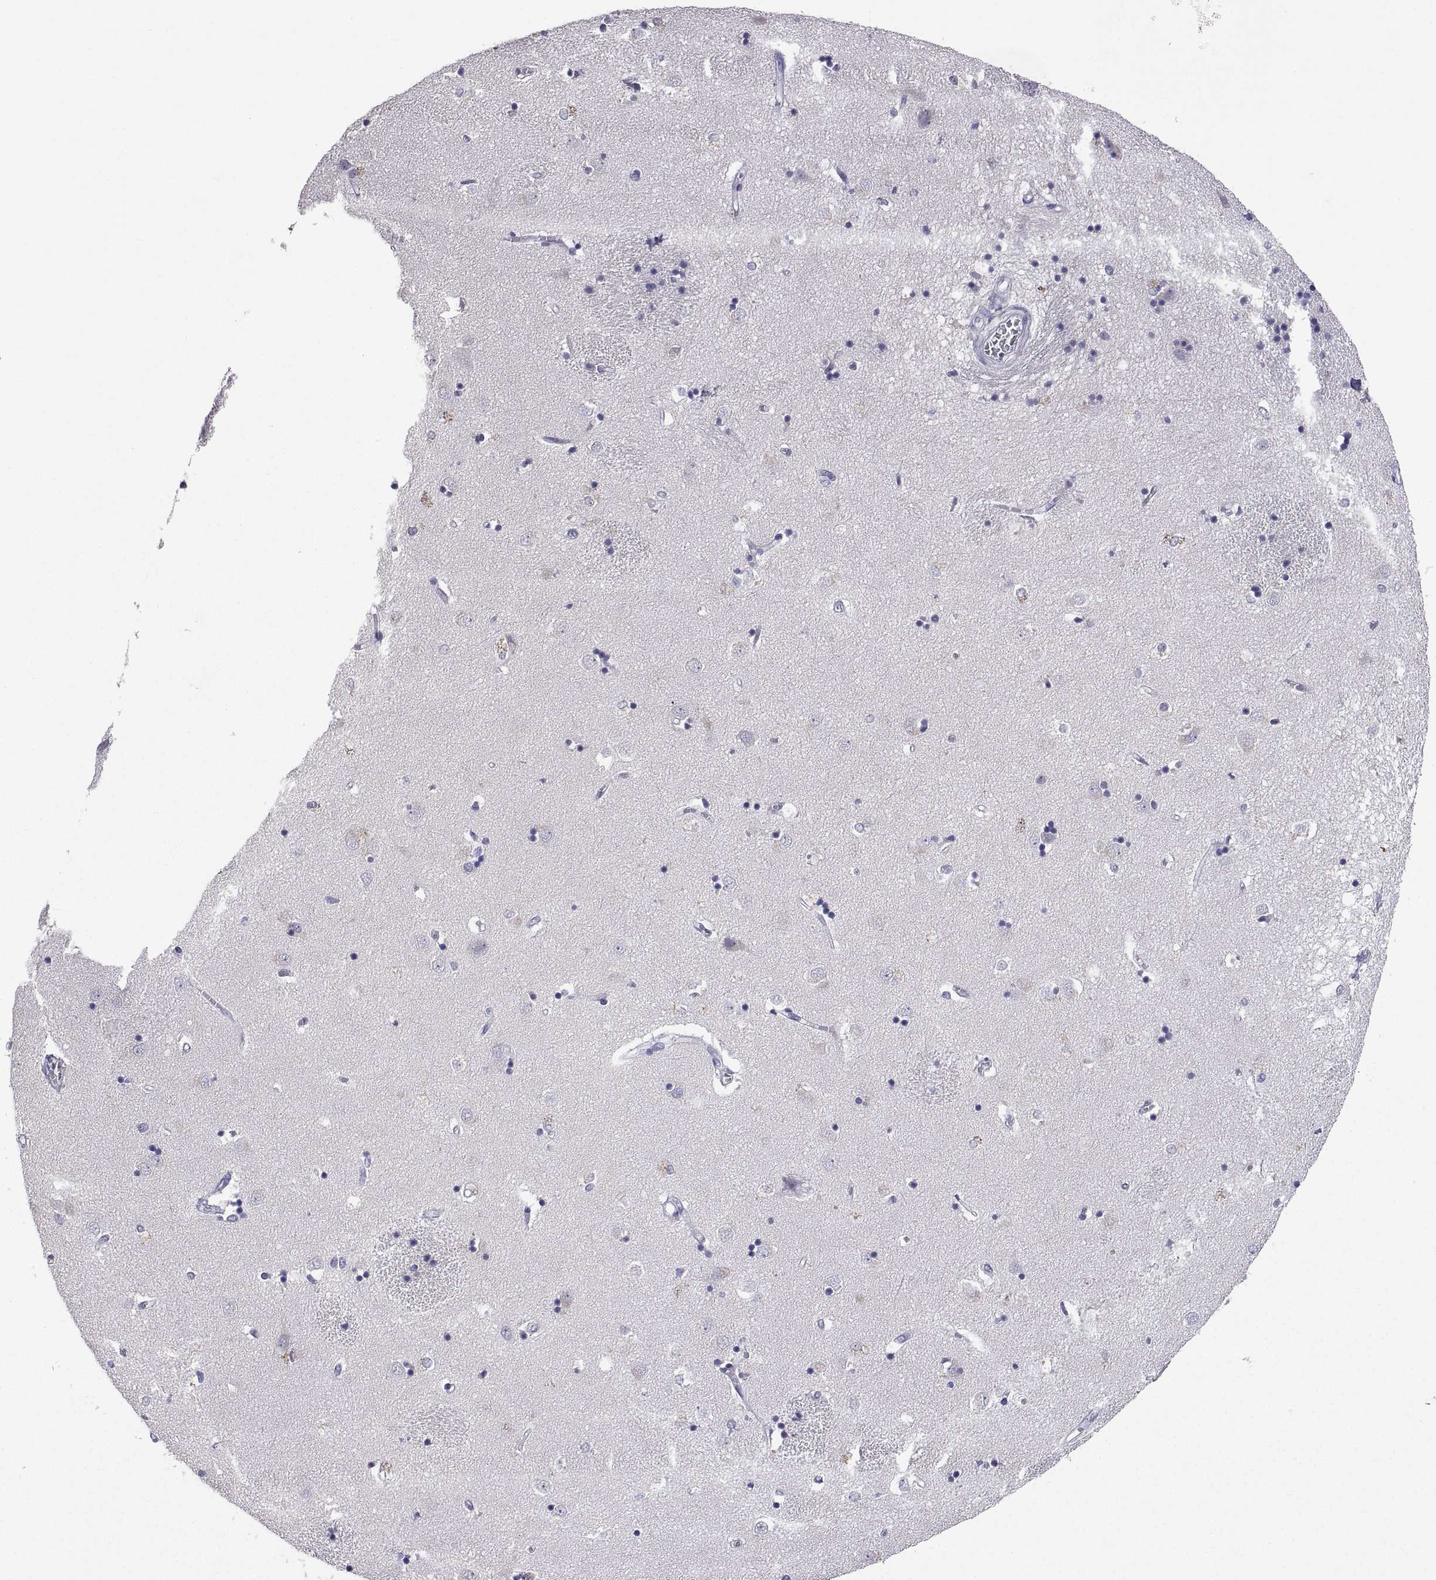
{"staining": {"intensity": "negative", "quantity": "none", "location": "none"}, "tissue": "caudate", "cell_type": "Glial cells", "image_type": "normal", "snomed": [{"axis": "morphology", "description": "Normal tissue, NOS"}, {"axis": "topography", "description": "Lateral ventricle wall"}], "caption": "Immunohistochemistry micrograph of benign caudate stained for a protein (brown), which shows no expression in glial cells. Brightfield microscopy of immunohistochemistry stained with DAB (3,3'-diaminobenzidine) (brown) and hematoxylin (blue), captured at high magnification.", "gene": "MS4A1", "patient": {"sex": "male", "age": 54}}